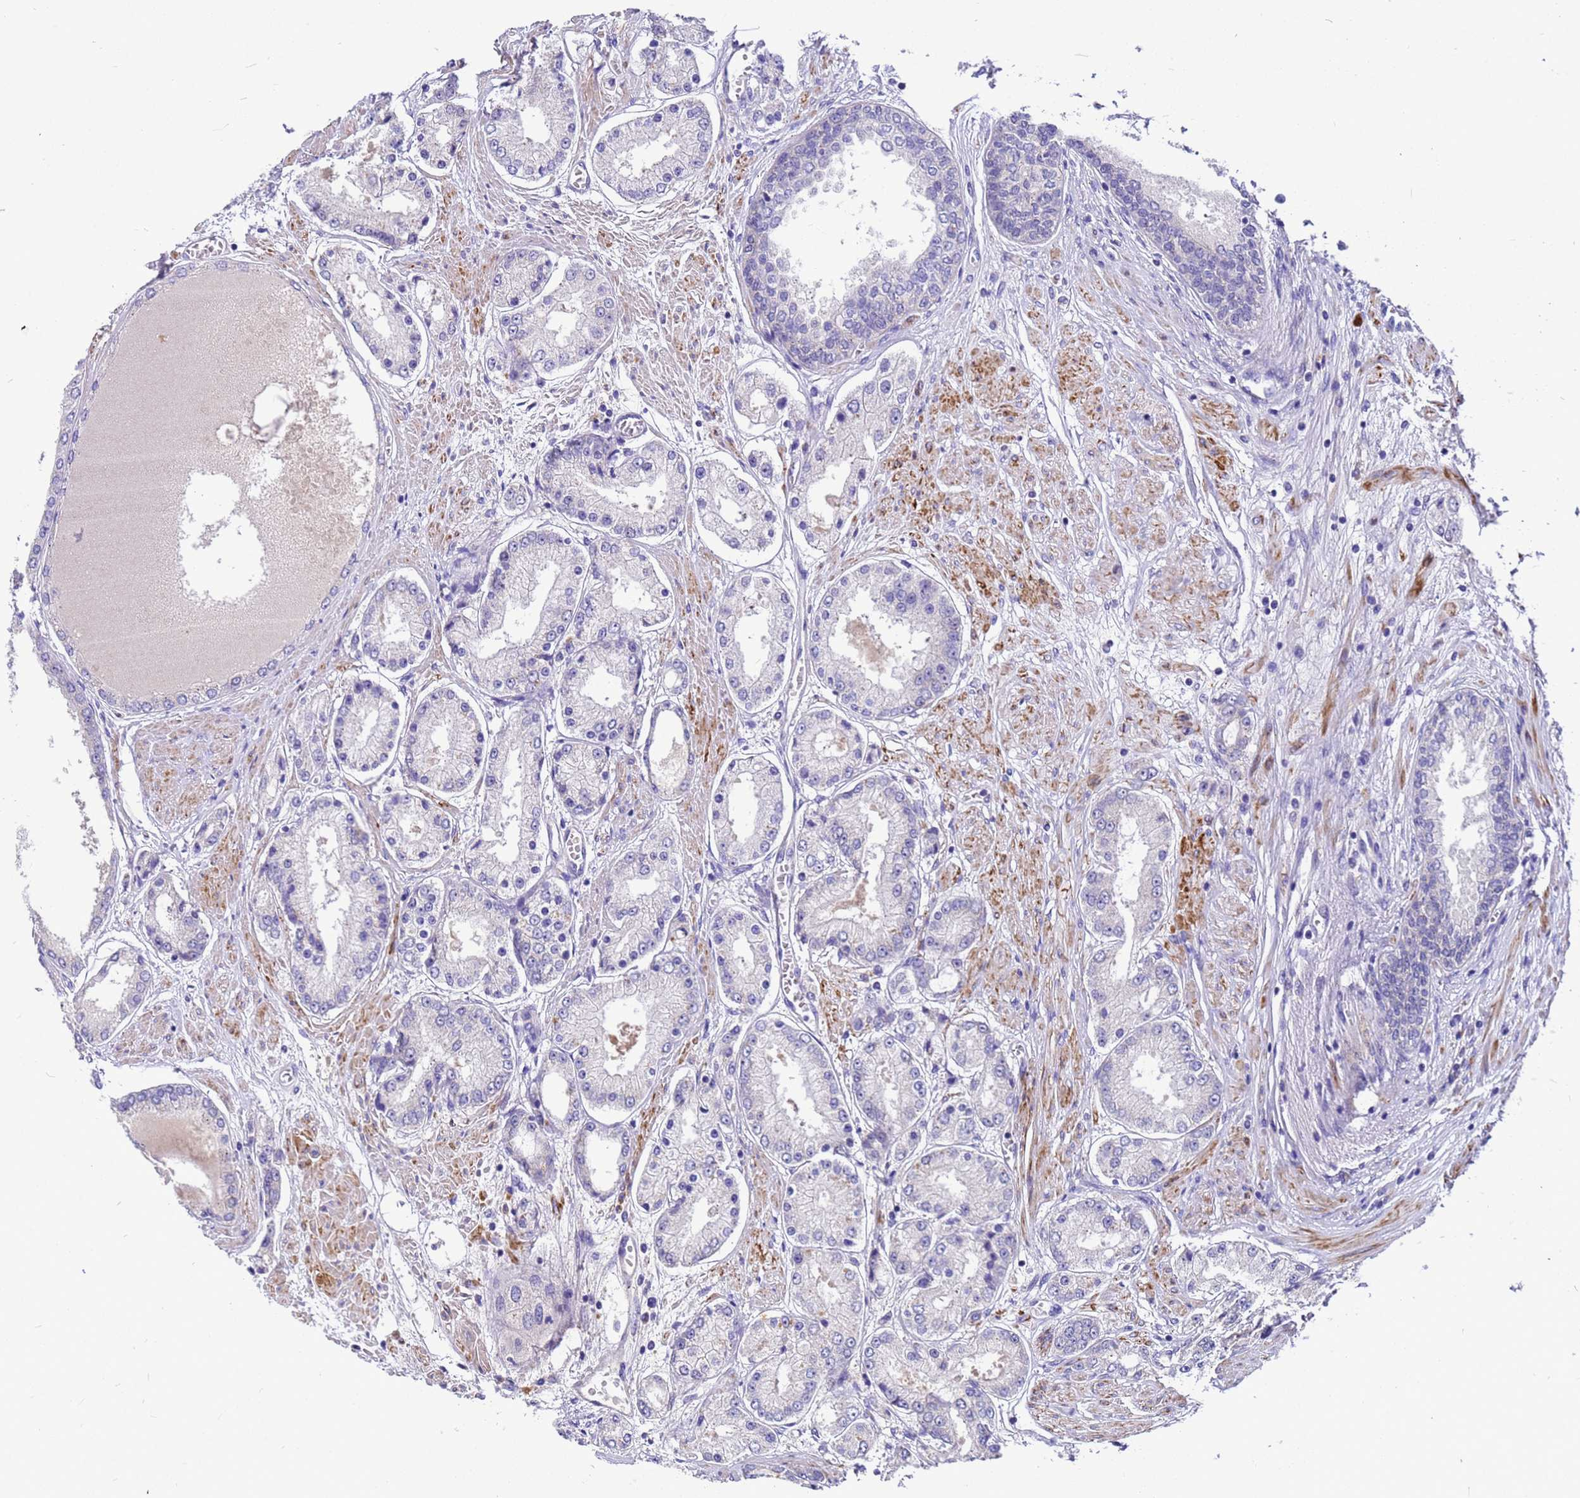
{"staining": {"intensity": "negative", "quantity": "none", "location": "none"}, "tissue": "prostate cancer", "cell_type": "Tumor cells", "image_type": "cancer", "snomed": [{"axis": "morphology", "description": "Adenocarcinoma, High grade"}, {"axis": "topography", "description": "Prostate"}], "caption": "Tumor cells show no significant staining in prostate cancer.", "gene": "POP7", "patient": {"sex": "male", "age": 59}}